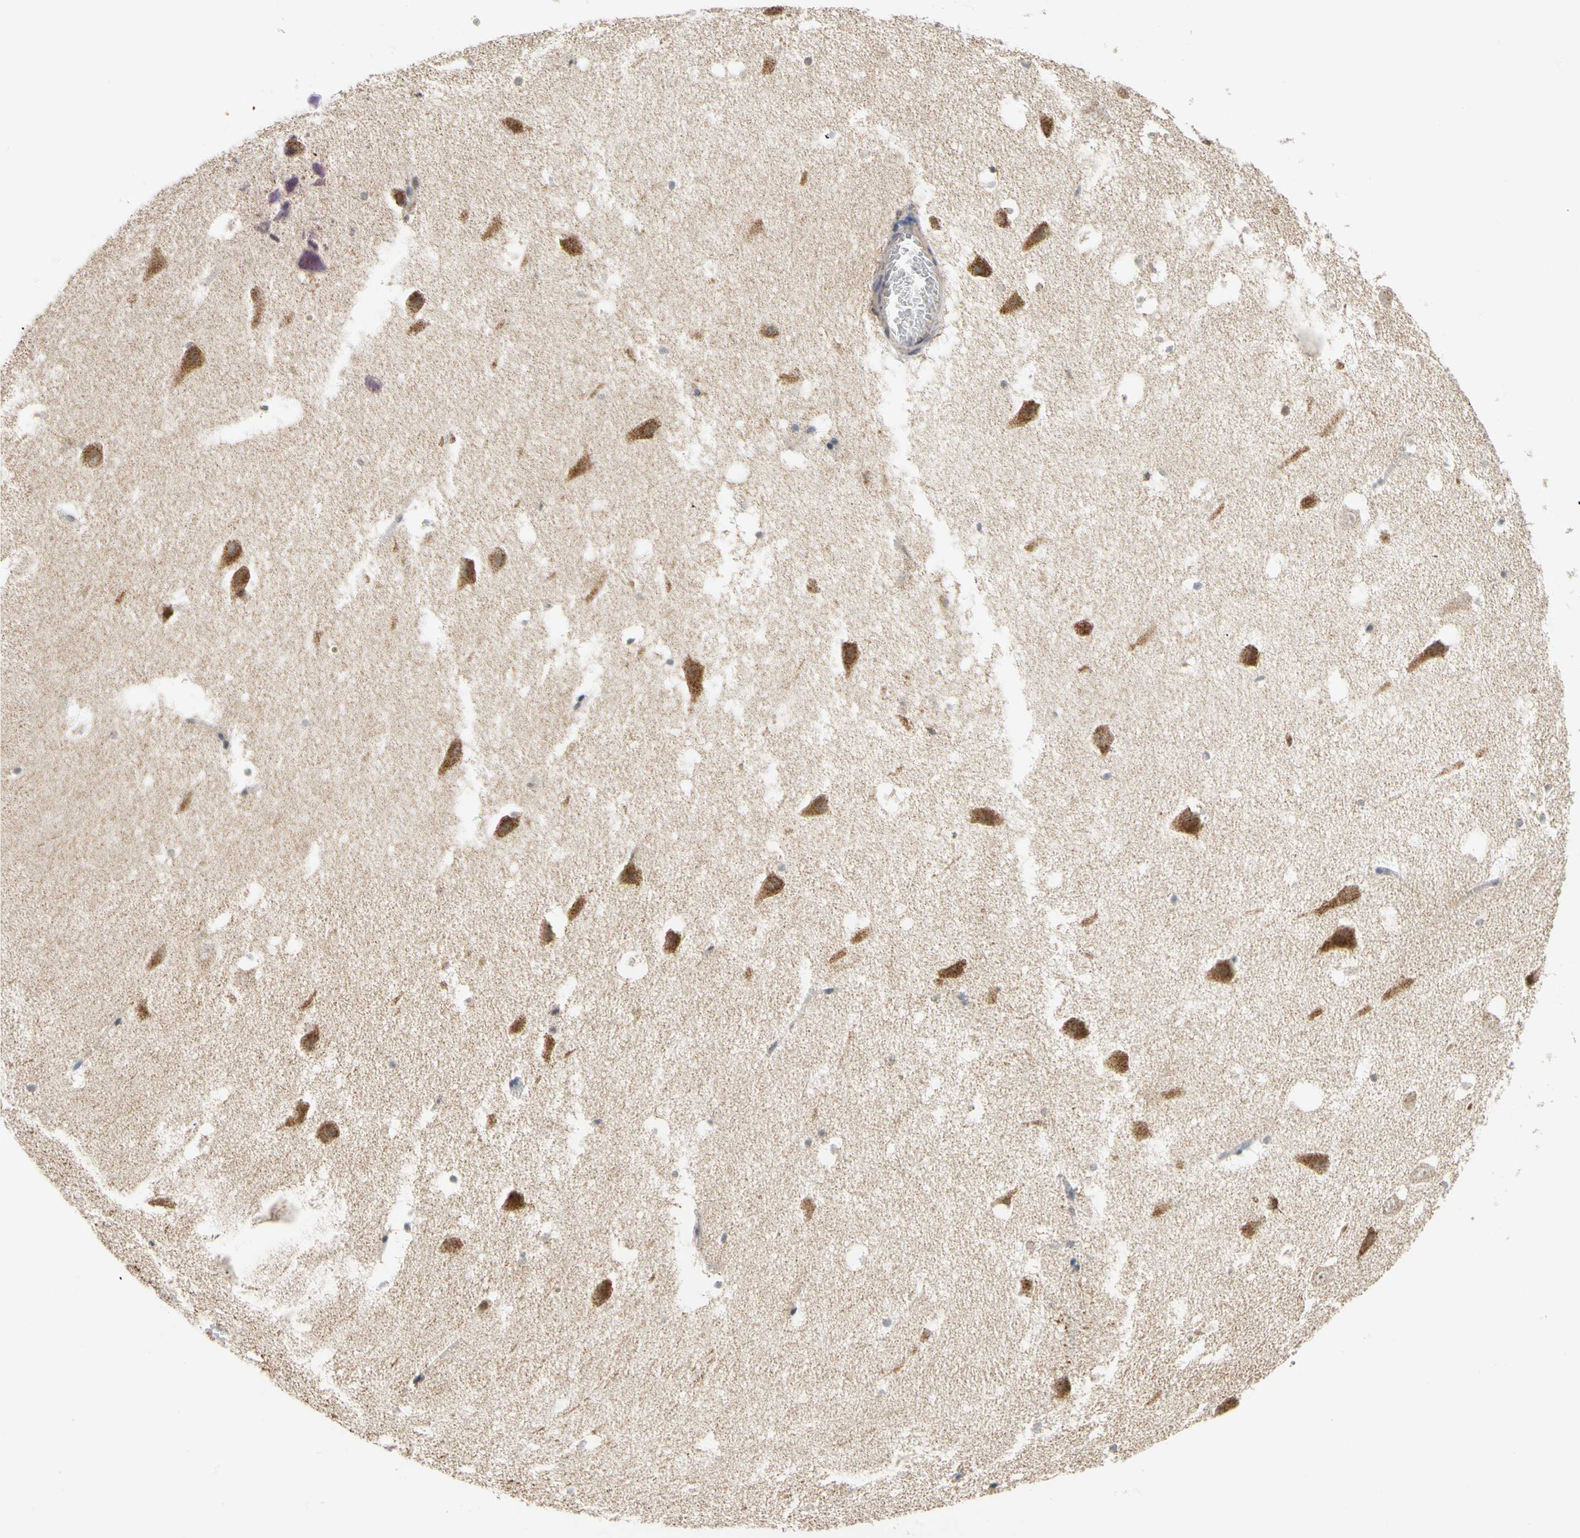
{"staining": {"intensity": "weak", "quantity": "<25%", "location": "cytoplasmic/membranous,nuclear"}, "tissue": "hippocampus", "cell_type": "Glial cells", "image_type": "normal", "snomed": [{"axis": "morphology", "description": "Normal tissue, NOS"}, {"axis": "topography", "description": "Hippocampus"}], "caption": "DAB immunohistochemical staining of unremarkable human hippocampus reveals no significant staining in glial cells. The staining is performed using DAB (3,3'-diaminobenzidine) brown chromogen with nuclei counter-stained in using hematoxylin.", "gene": "SFXN3", "patient": {"sex": "male", "age": 45}}